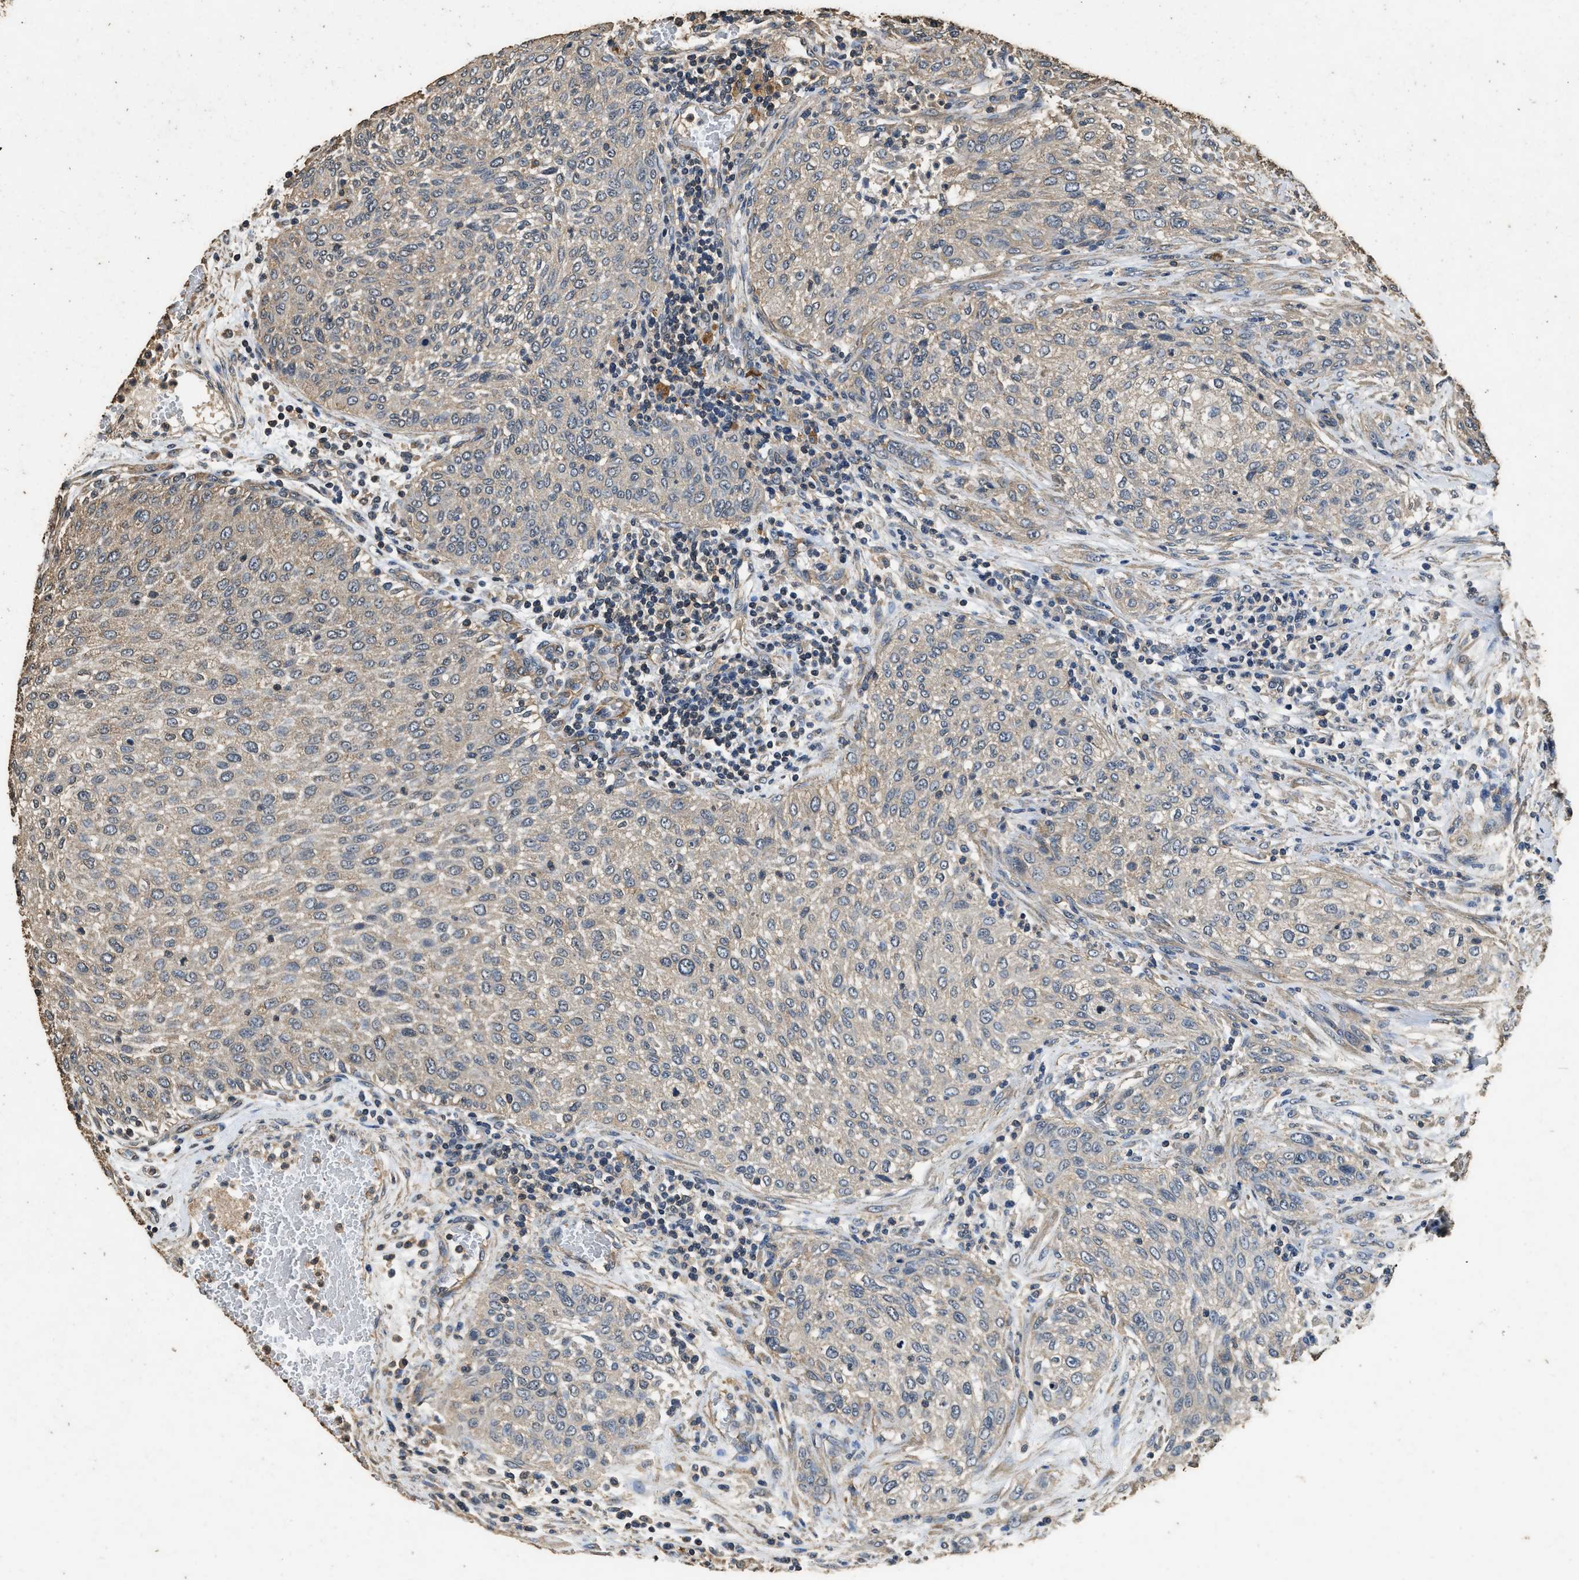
{"staining": {"intensity": "weak", "quantity": "25%-75%", "location": "cytoplasmic/membranous"}, "tissue": "urothelial cancer", "cell_type": "Tumor cells", "image_type": "cancer", "snomed": [{"axis": "morphology", "description": "Urothelial carcinoma, Low grade"}, {"axis": "morphology", "description": "Urothelial carcinoma, High grade"}, {"axis": "topography", "description": "Urinary bladder"}], "caption": "Tumor cells display low levels of weak cytoplasmic/membranous staining in approximately 25%-75% of cells in human urothelial cancer.", "gene": "MIB1", "patient": {"sex": "male", "age": 35}}